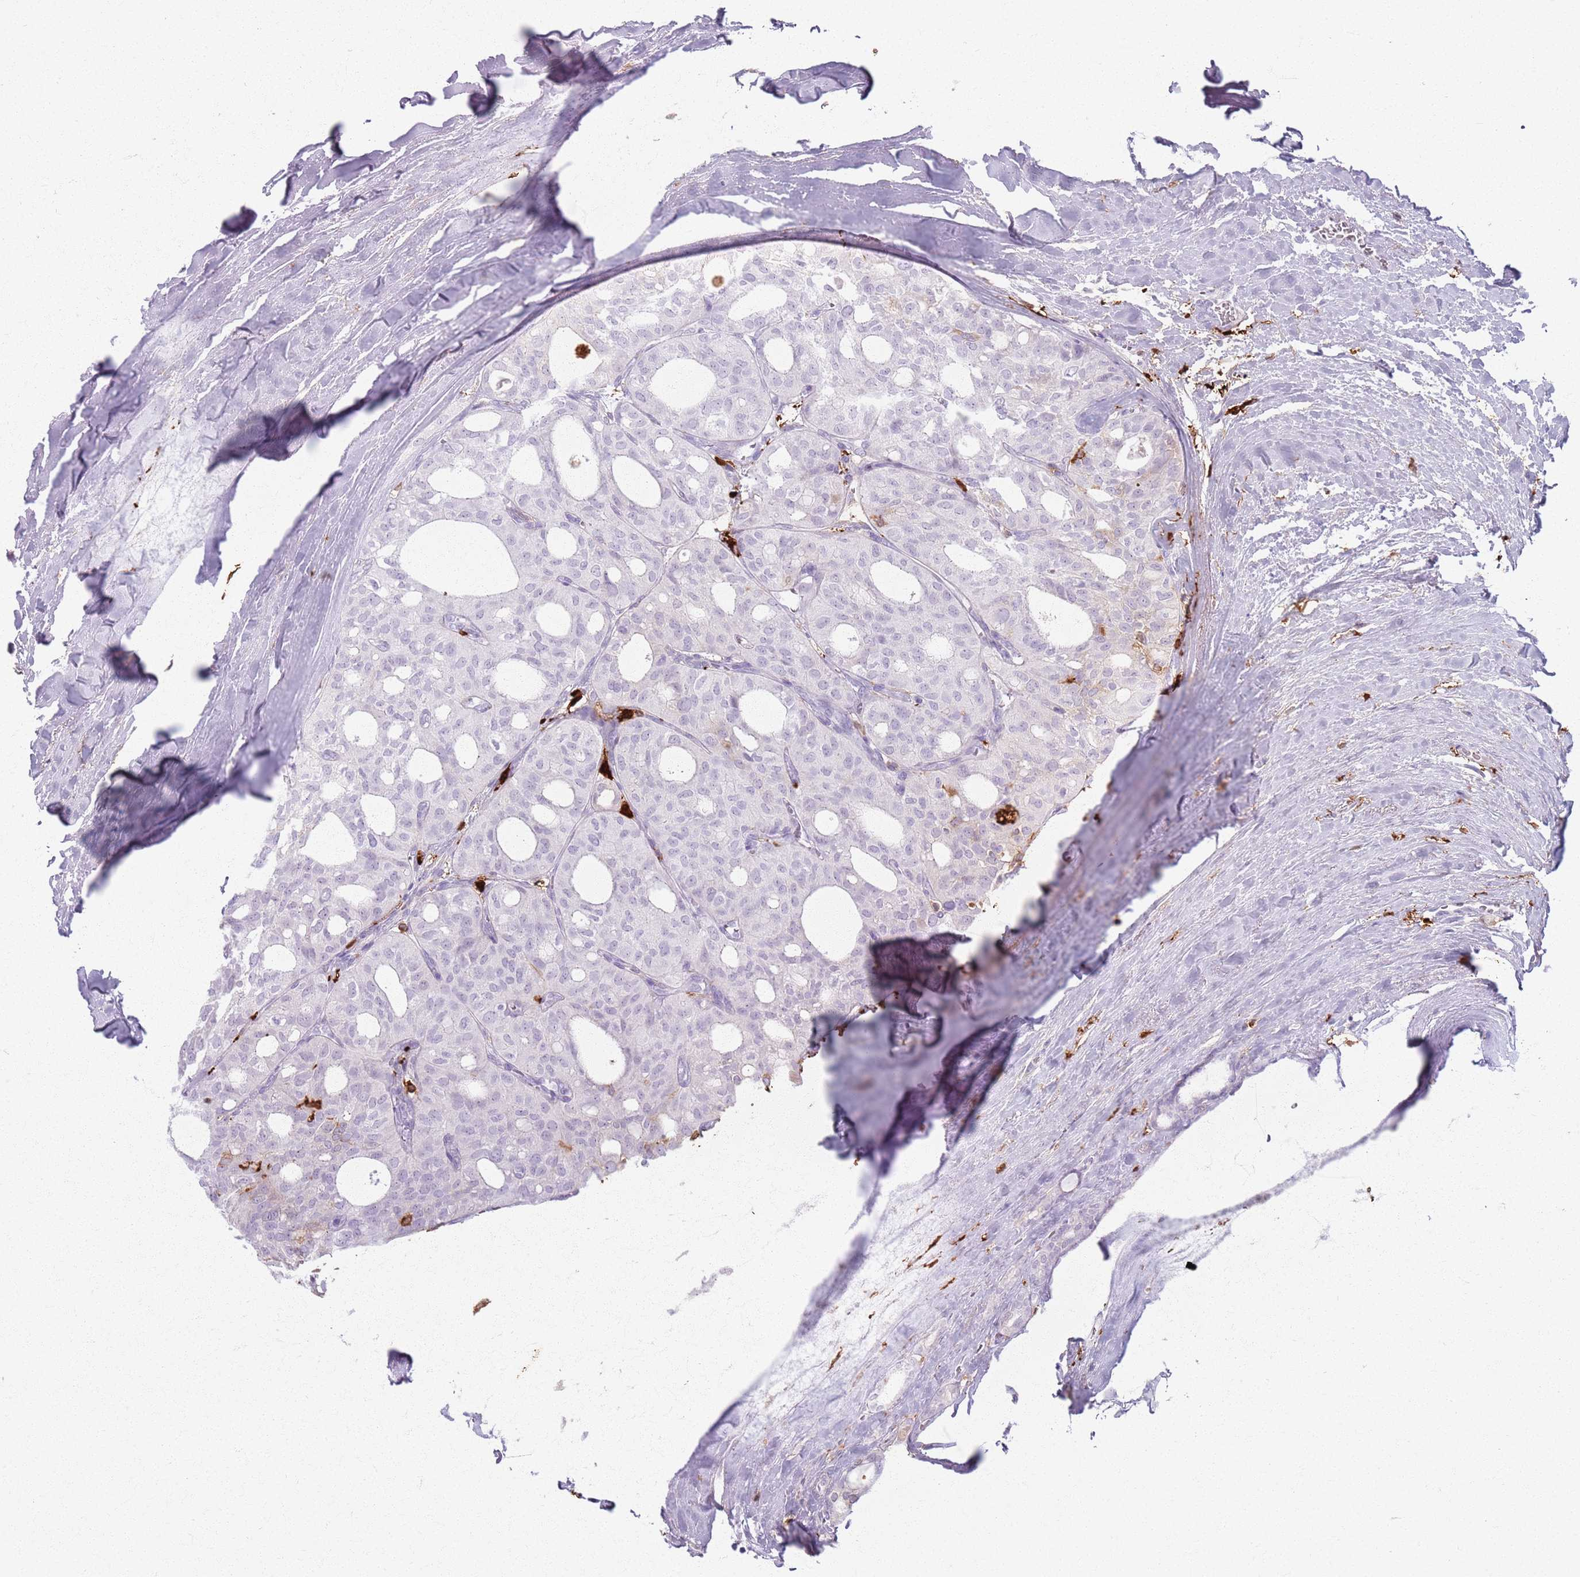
{"staining": {"intensity": "negative", "quantity": "none", "location": "none"}, "tissue": "thyroid cancer", "cell_type": "Tumor cells", "image_type": "cancer", "snomed": [{"axis": "morphology", "description": "Follicular adenoma carcinoma, NOS"}, {"axis": "topography", "description": "Thyroid gland"}], "caption": "IHC photomicrograph of neoplastic tissue: human follicular adenoma carcinoma (thyroid) stained with DAB exhibits no significant protein expression in tumor cells.", "gene": "GDPGP1", "patient": {"sex": "male", "age": 75}}